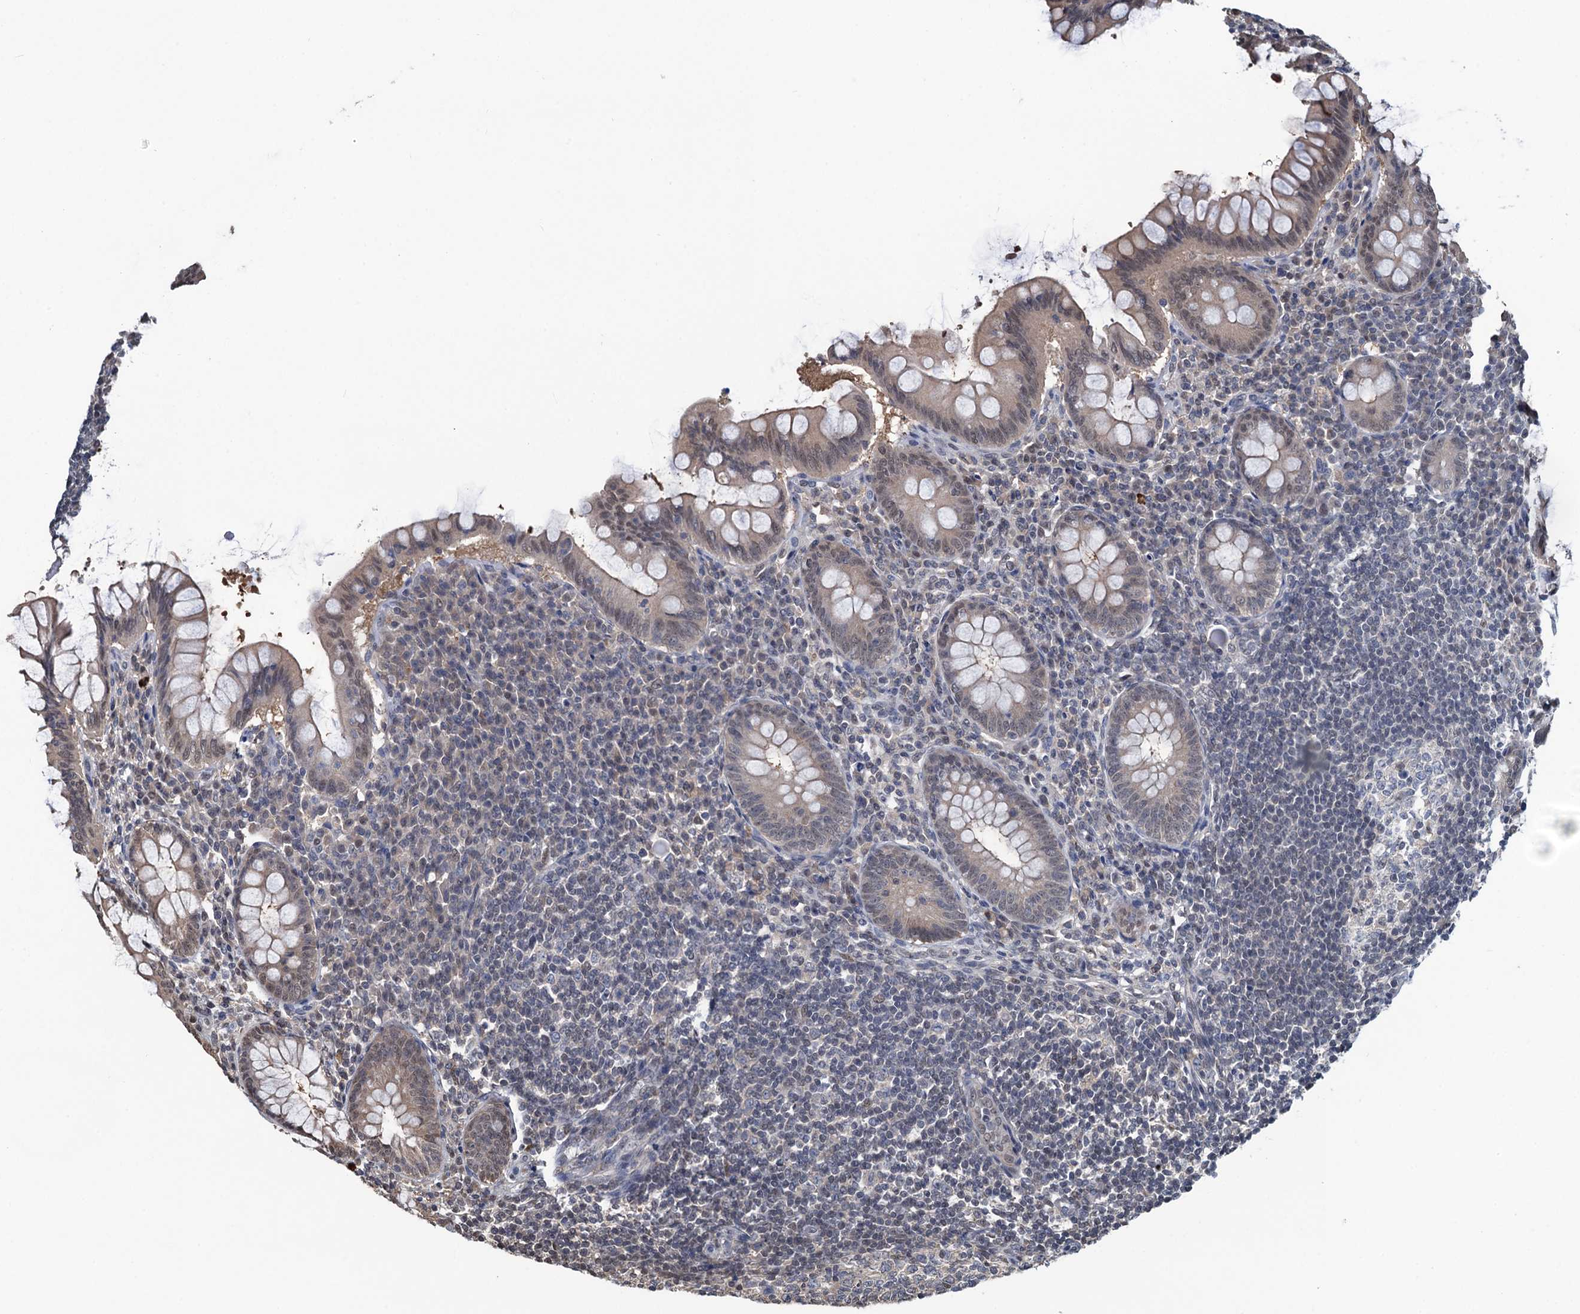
{"staining": {"intensity": "weak", "quantity": "25%-75%", "location": "cytoplasmic/membranous,nuclear"}, "tissue": "appendix", "cell_type": "Glandular cells", "image_type": "normal", "snomed": [{"axis": "morphology", "description": "Normal tissue, NOS"}, {"axis": "topography", "description": "Appendix"}], "caption": "This is a micrograph of immunohistochemistry staining of normal appendix, which shows weak expression in the cytoplasmic/membranous,nuclear of glandular cells.", "gene": "RTKN2", "patient": {"sex": "female", "age": 33}}